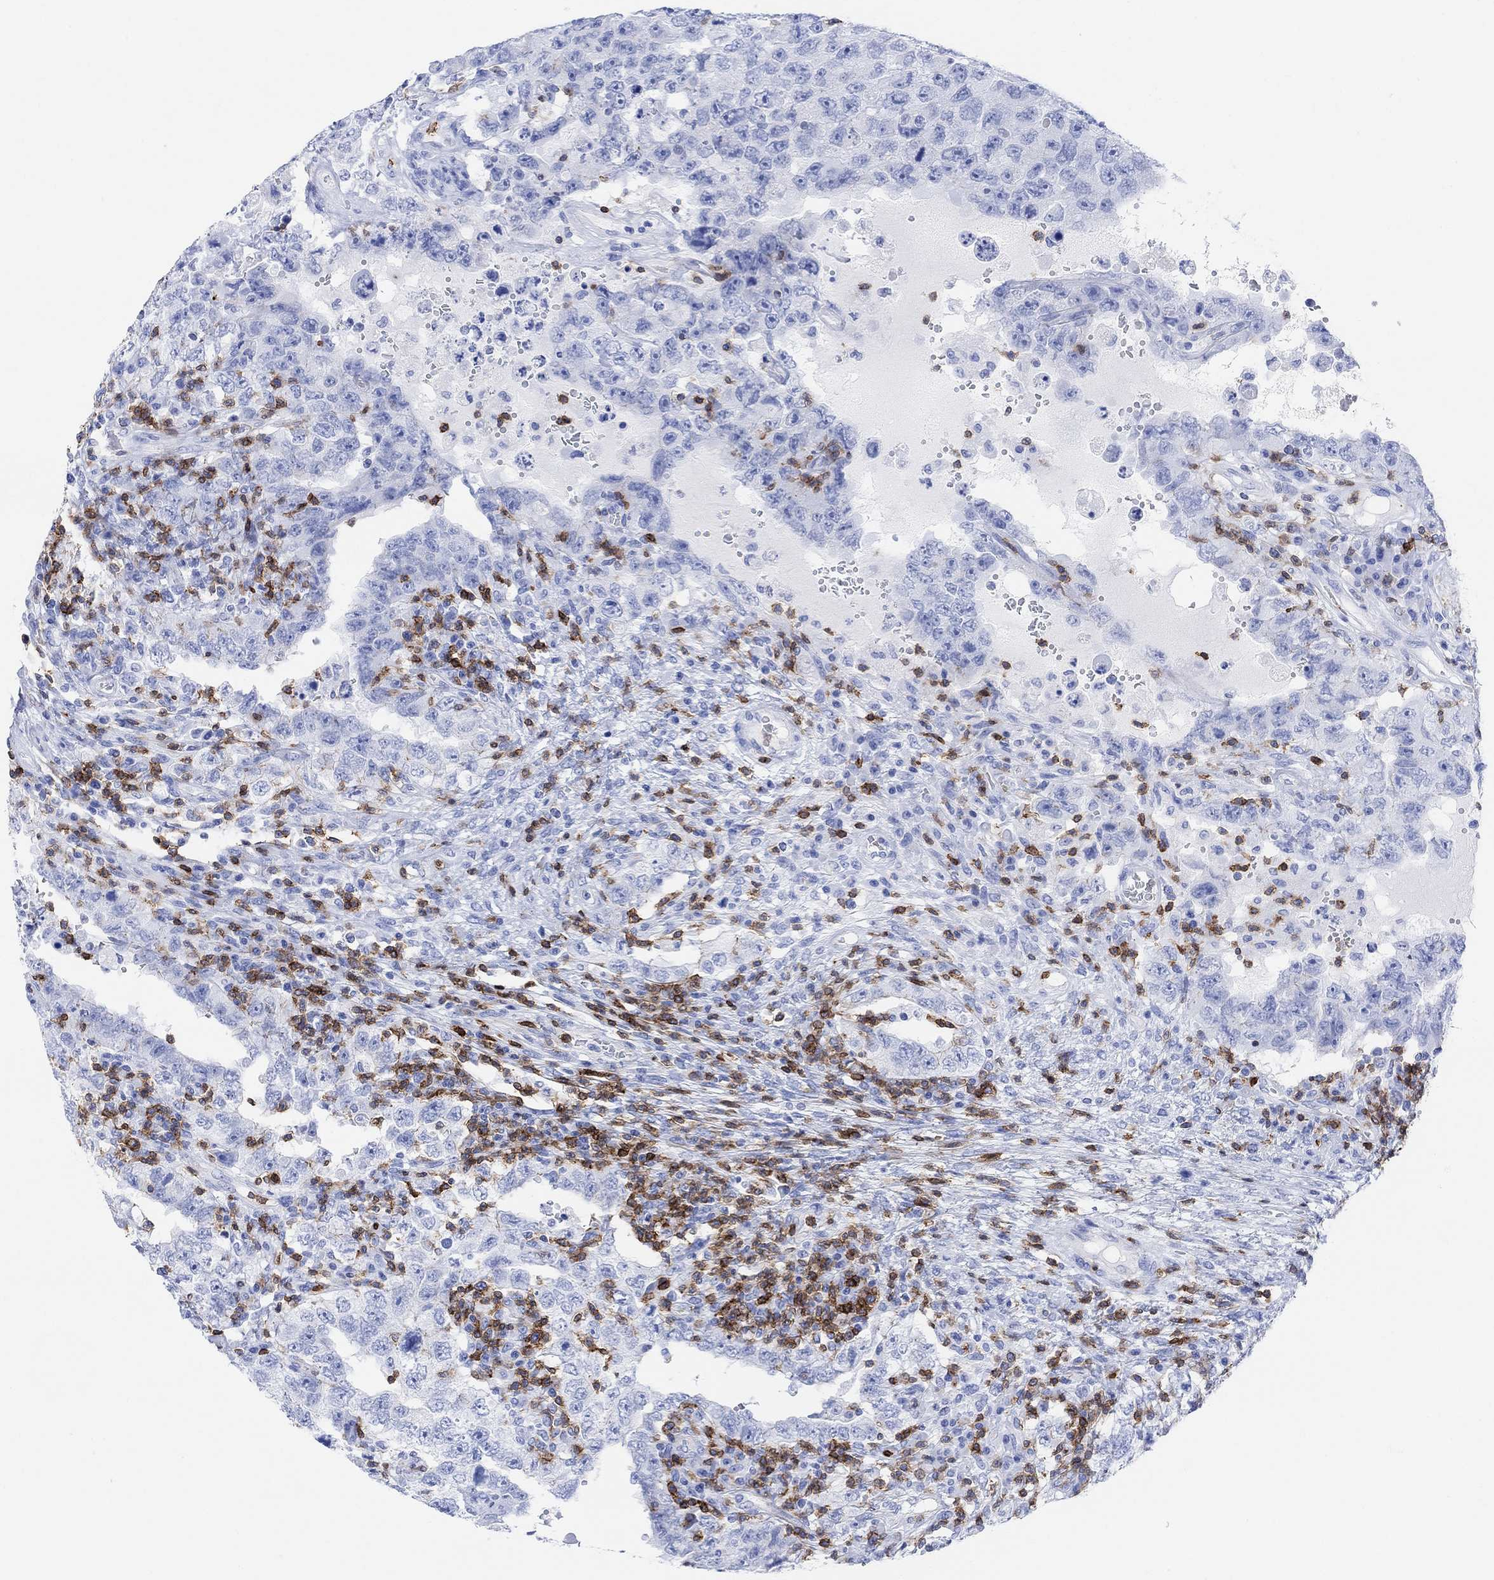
{"staining": {"intensity": "negative", "quantity": "none", "location": "none"}, "tissue": "testis cancer", "cell_type": "Tumor cells", "image_type": "cancer", "snomed": [{"axis": "morphology", "description": "Carcinoma, Embryonal, NOS"}, {"axis": "topography", "description": "Testis"}], "caption": "DAB immunohistochemical staining of testis cancer (embryonal carcinoma) displays no significant positivity in tumor cells.", "gene": "GPR65", "patient": {"sex": "male", "age": 26}}